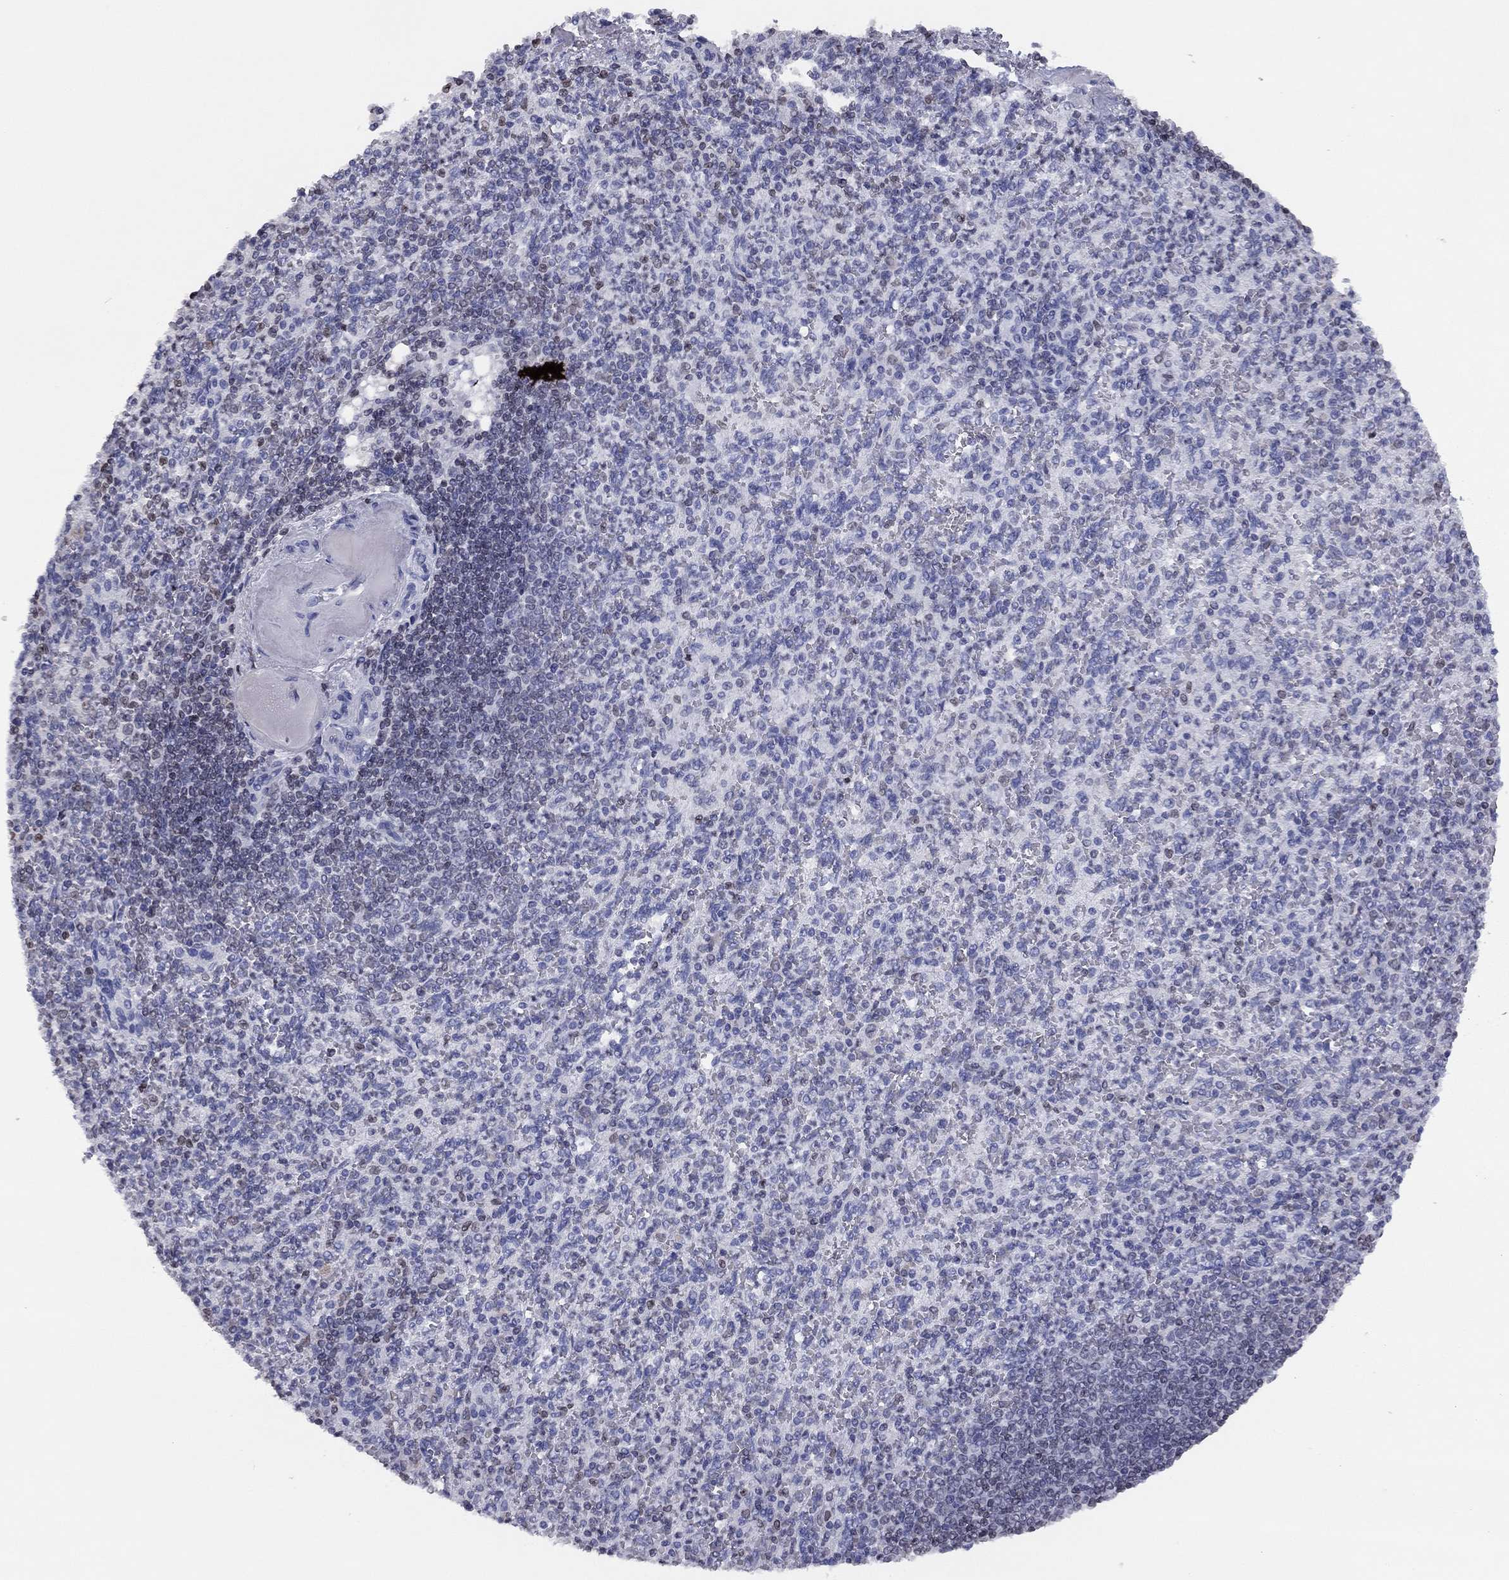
{"staining": {"intensity": "negative", "quantity": "none", "location": "none"}, "tissue": "spleen", "cell_type": "Cells in red pulp", "image_type": "normal", "snomed": [{"axis": "morphology", "description": "Normal tissue, NOS"}, {"axis": "topography", "description": "Spleen"}], "caption": "High power microscopy micrograph of an immunohistochemistry (IHC) micrograph of normal spleen, revealing no significant expression in cells in red pulp. Brightfield microscopy of IHC stained with DAB (3,3'-diaminobenzidine) (brown) and hematoxylin (blue), captured at high magnification.", "gene": "ESPL1", "patient": {"sex": "female", "age": 74}}